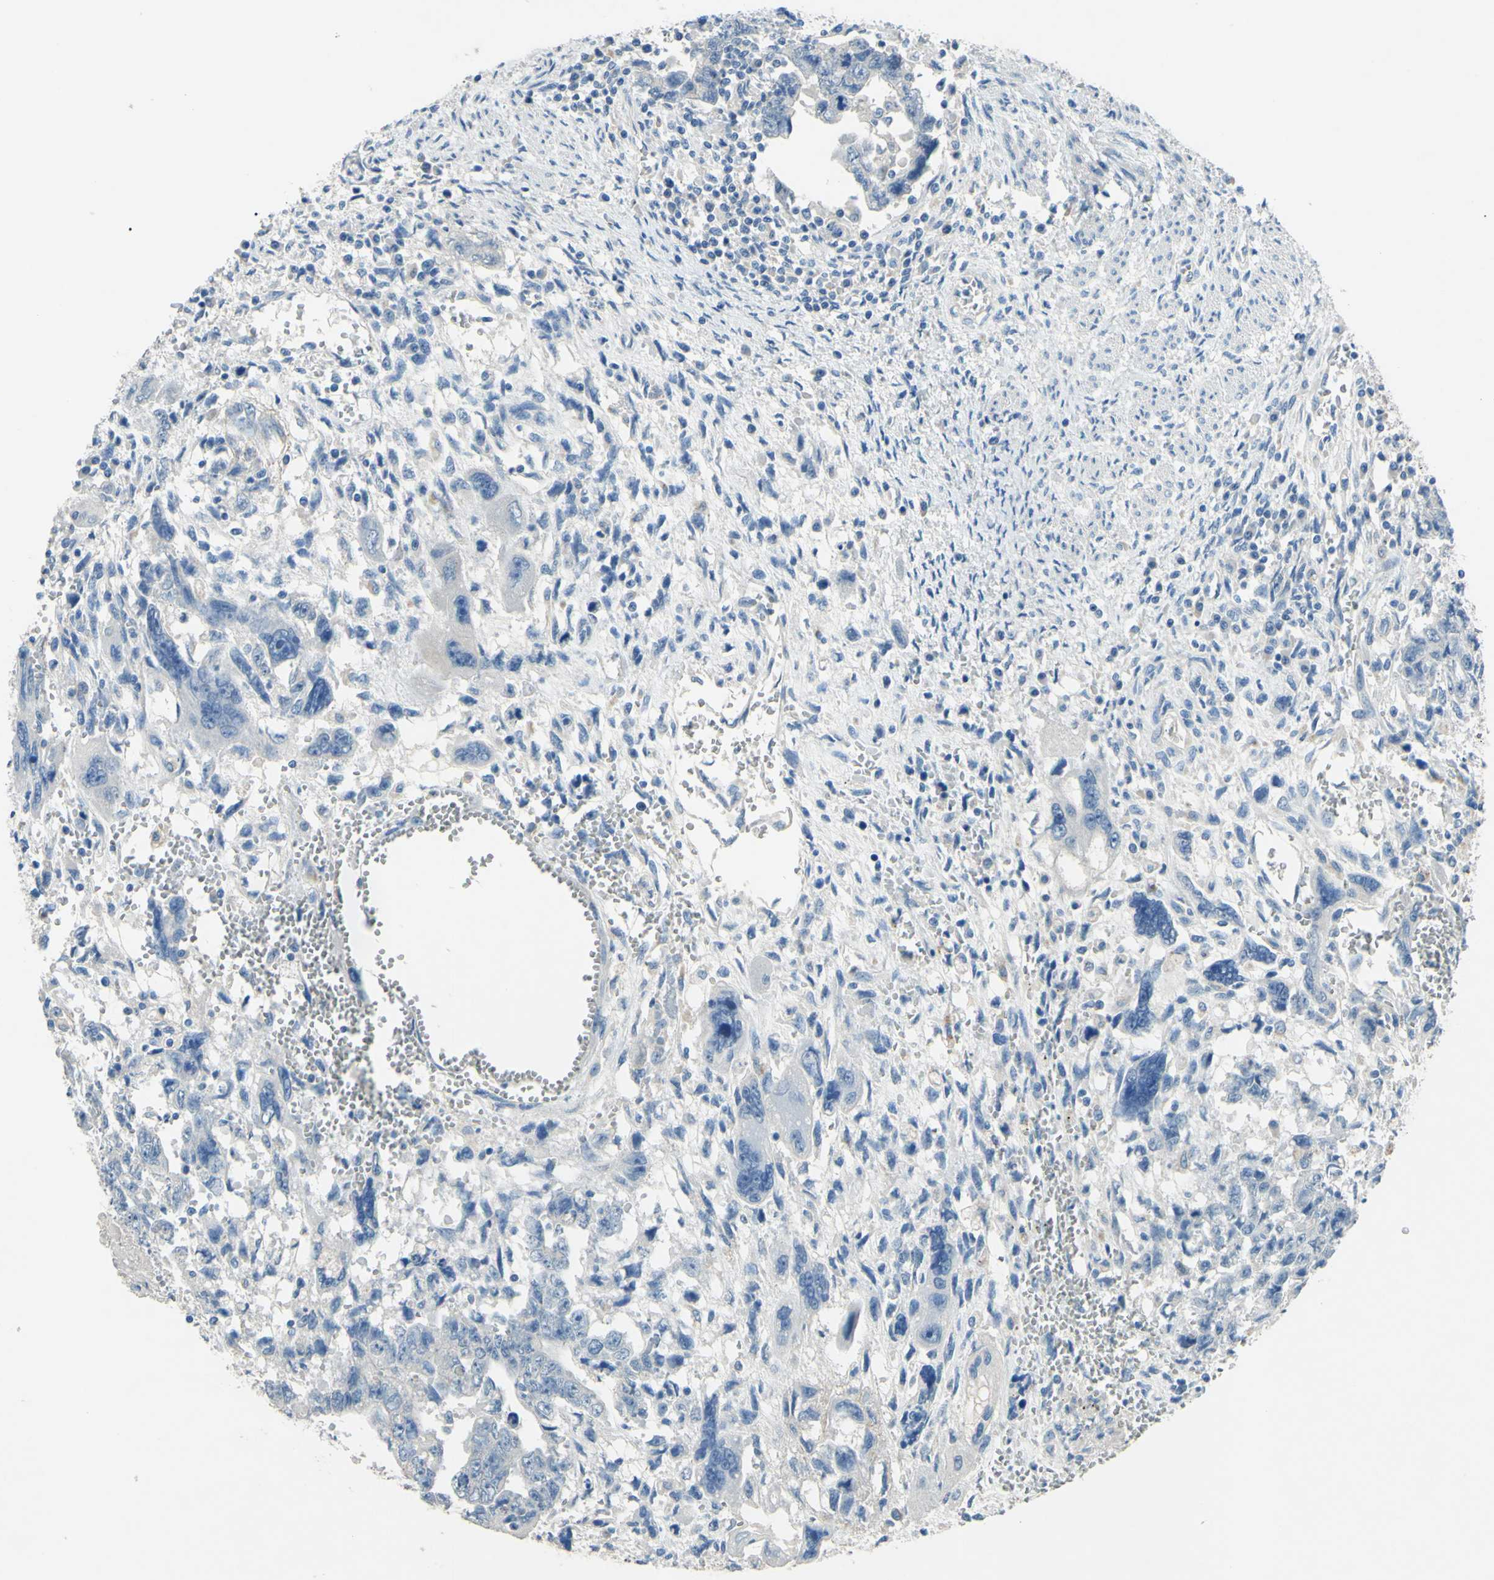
{"staining": {"intensity": "negative", "quantity": "none", "location": "none"}, "tissue": "testis cancer", "cell_type": "Tumor cells", "image_type": "cancer", "snomed": [{"axis": "morphology", "description": "Carcinoma, Embryonal, NOS"}, {"axis": "topography", "description": "Testis"}], "caption": "IHC image of embryonal carcinoma (testis) stained for a protein (brown), which displays no expression in tumor cells. (Brightfield microscopy of DAB (3,3'-diaminobenzidine) immunohistochemistry at high magnification).", "gene": "CDH10", "patient": {"sex": "male", "age": 28}}